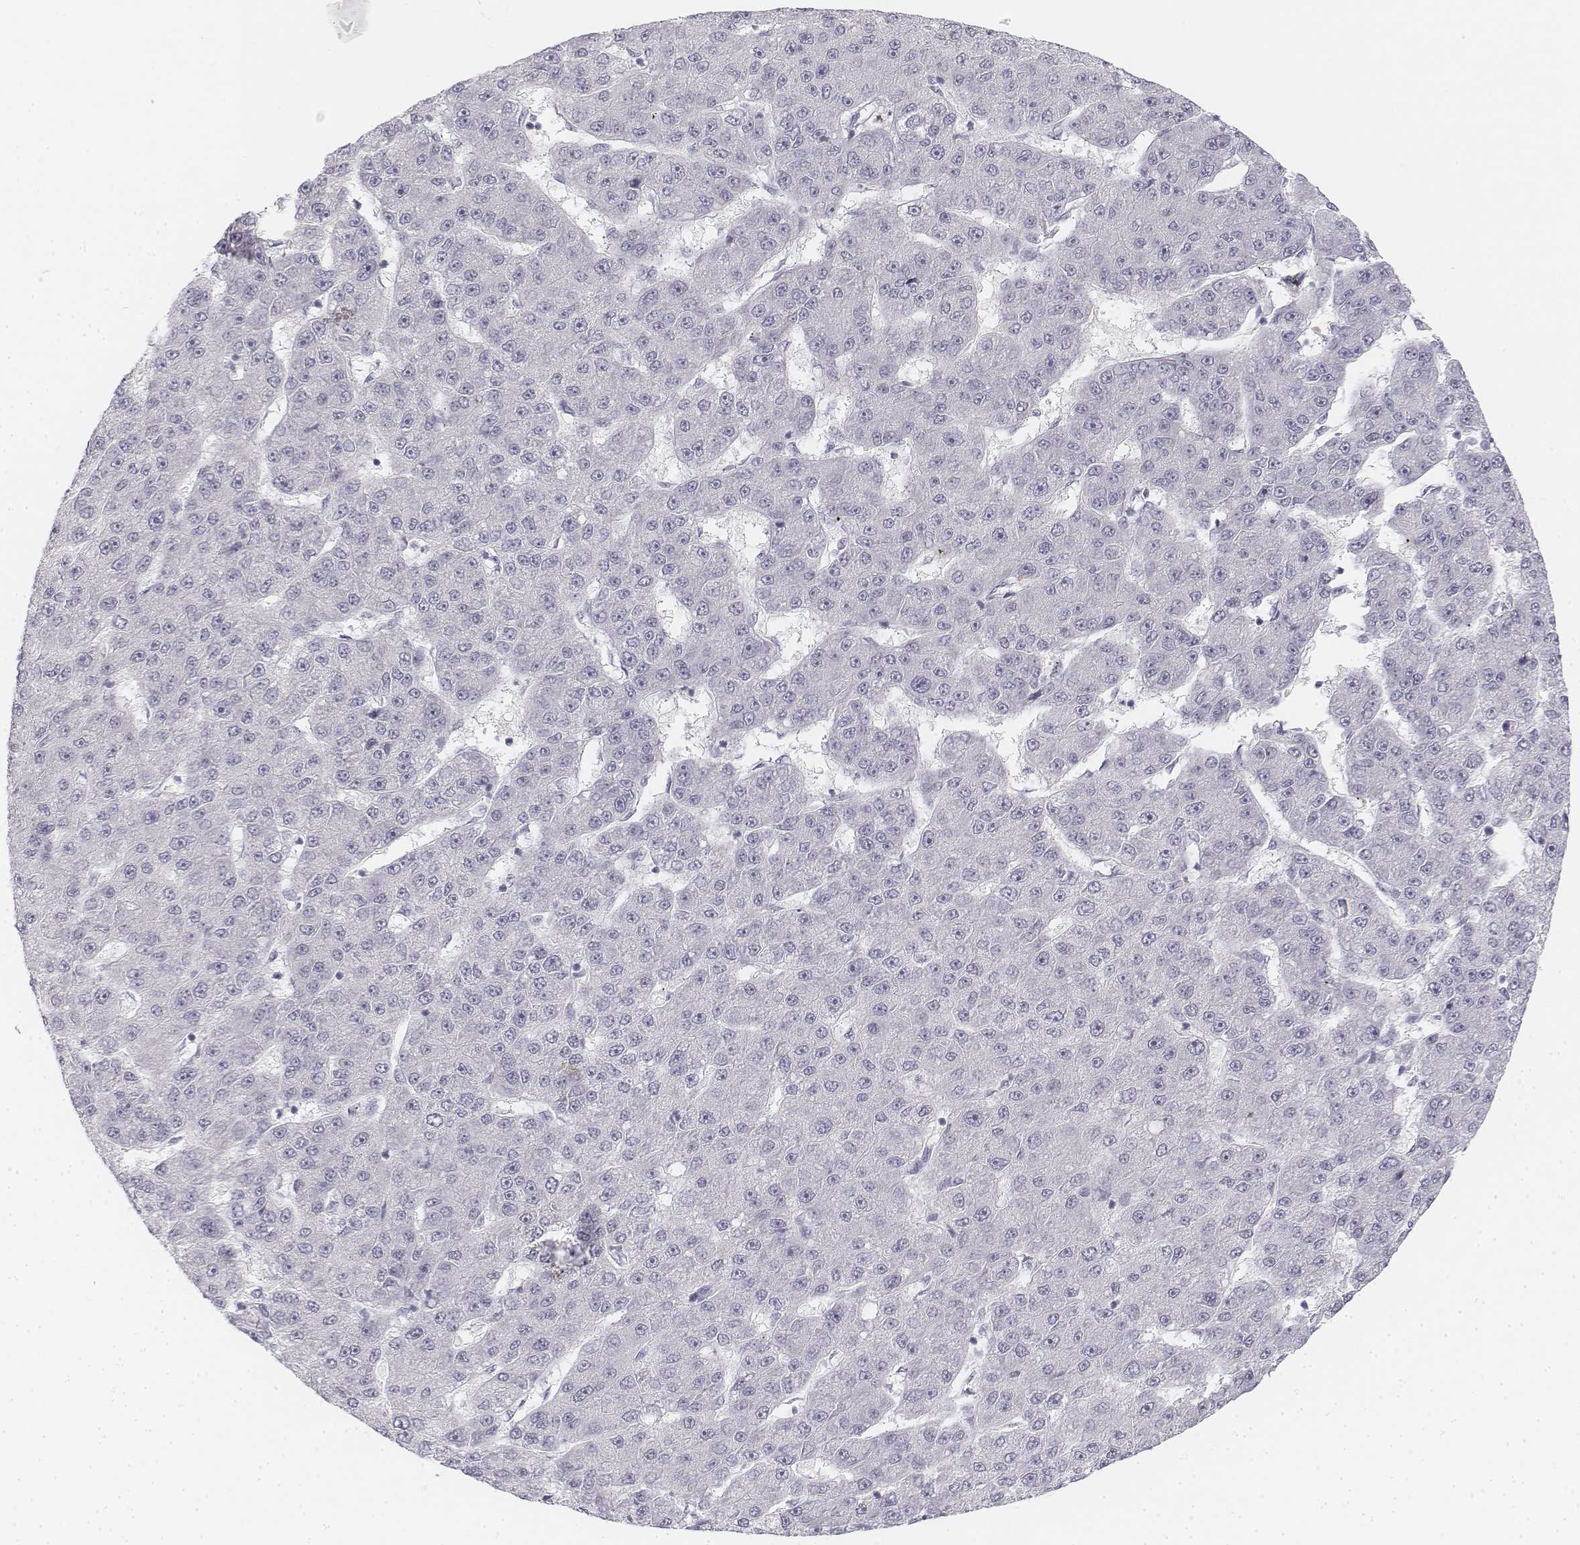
{"staining": {"intensity": "negative", "quantity": "none", "location": "none"}, "tissue": "liver cancer", "cell_type": "Tumor cells", "image_type": "cancer", "snomed": [{"axis": "morphology", "description": "Carcinoma, Hepatocellular, NOS"}, {"axis": "topography", "description": "Liver"}], "caption": "A micrograph of human liver cancer (hepatocellular carcinoma) is negative for staining in tumor cells.", "gene": "KRT25", "patient": {"sex": "male", "age": 67}}